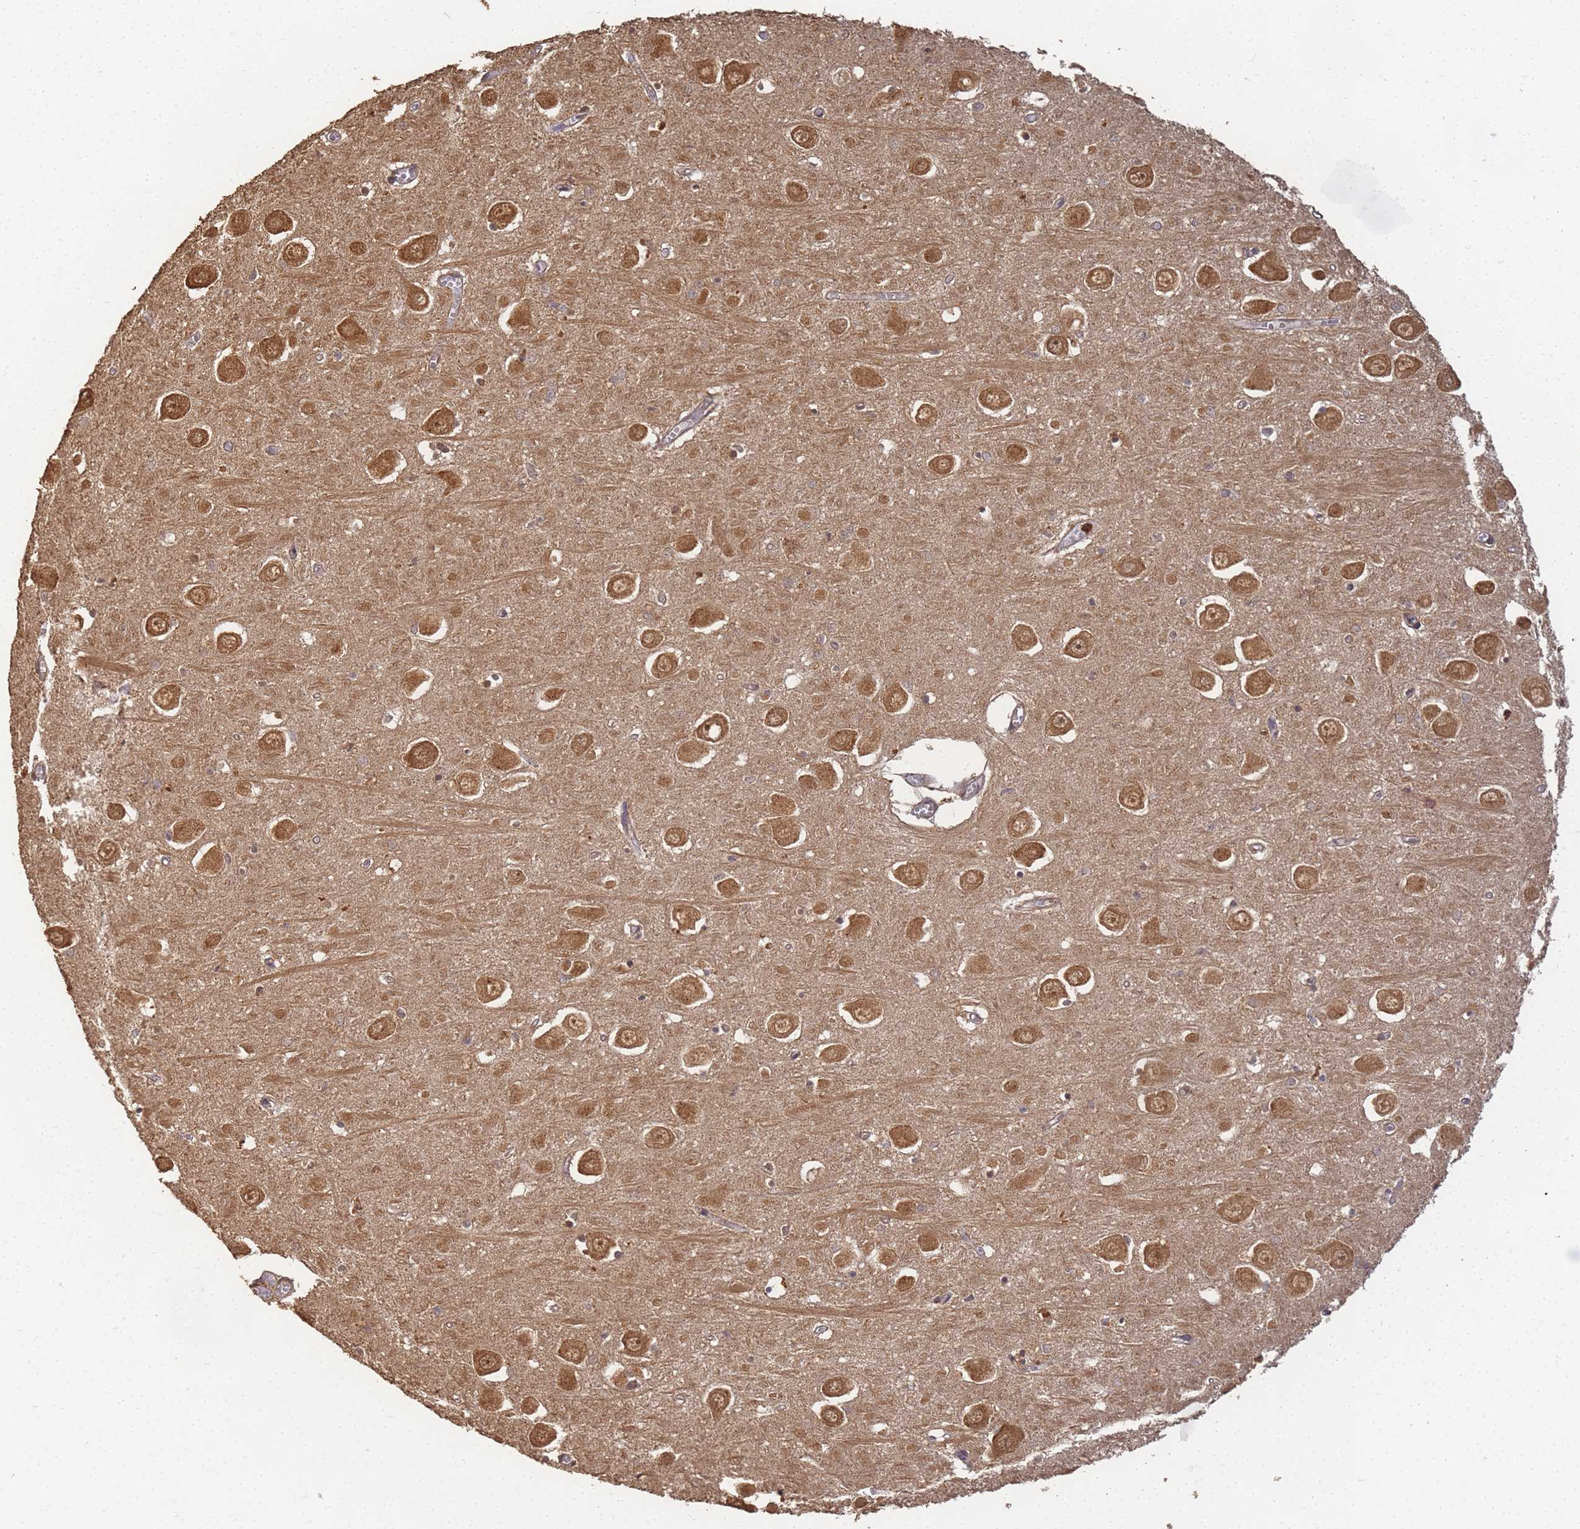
{"staining": {"intensity": "moderate", "quantity": "<25%", "location": "cytoplasmic/membranous"}, "tissue": "hippocampus", "cell_type": "Glial cells", "image_type": "normal", "snomed": [{"axis": "morphology", "description": "Normal tissue, NOS"}, {"axis": "topography", "description": "Hippocampus"}], "caption": "This histopathology image displays normal hippocampus stained with IHC to label a protein in brown. The cytoplasmic/membranous of glial cells show moderate positivity for the protein. Nuclei are counter-stained blue.", "gene": "ALKBH1", "patient": {"sex": "male", "age": 70}}